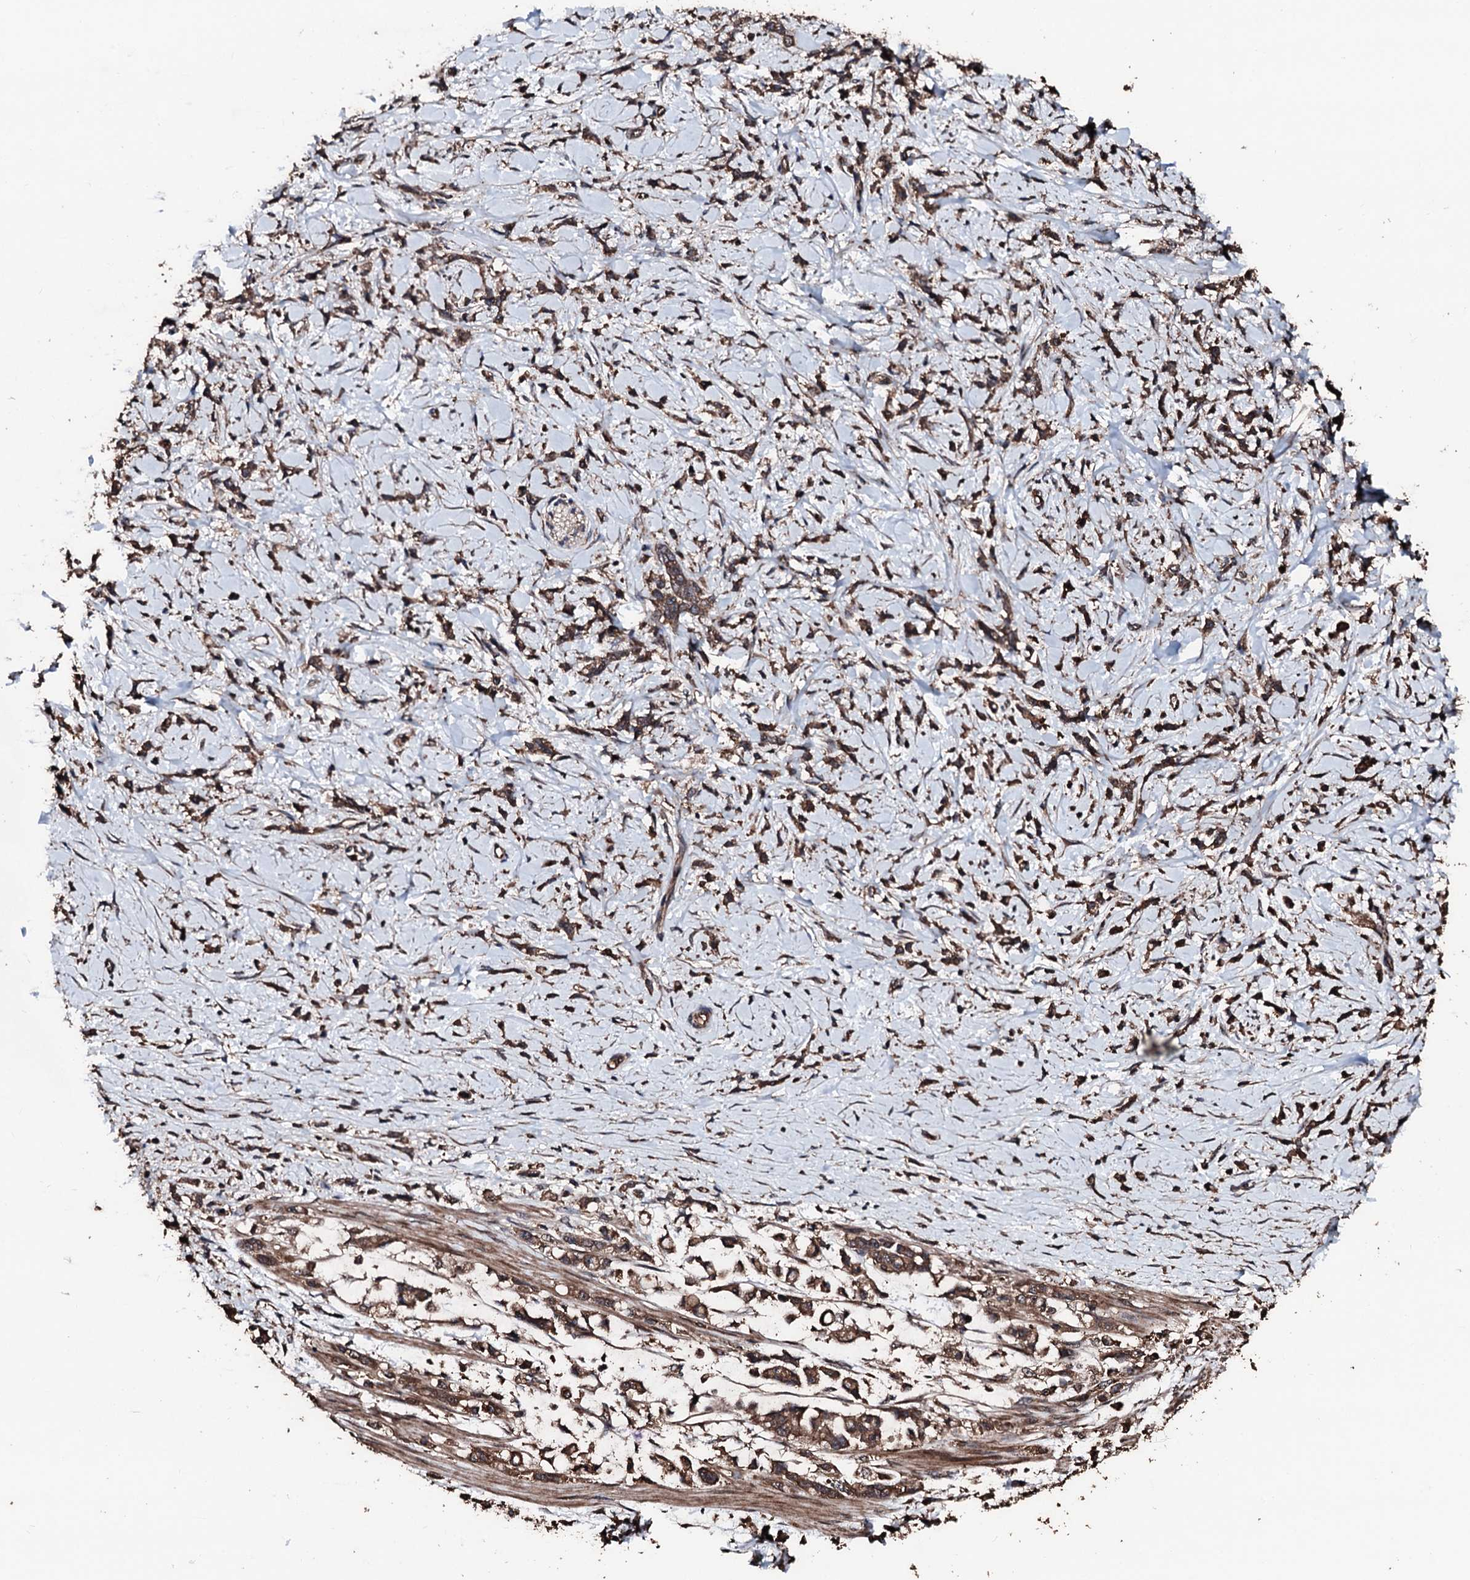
{"staining": {"intensity": "moderate", "quantity": ">75%", "location": "cytoplasmic/membranous"}, "tissue": "stomach cancer", "cell_type": "Tumor cells", "image_type": "cancer", "snomed": [{"axis": "morphology", "description": "Adenocarcinoma, NOS"}, {"axis": "topography", "description": "Stomach"}], "caption": "A histopathology image of human stomach cancer (adenocarcinoma) stained for a protein displays moderate cytoplasmic/membranous brown staining in tumor cells. (DAB (3,3'-diaminobenzidine) IHC with brightfield microscopy, high magnification).", "gene": "KIF18A", "patient": {"sex": "female", "age": 60}}